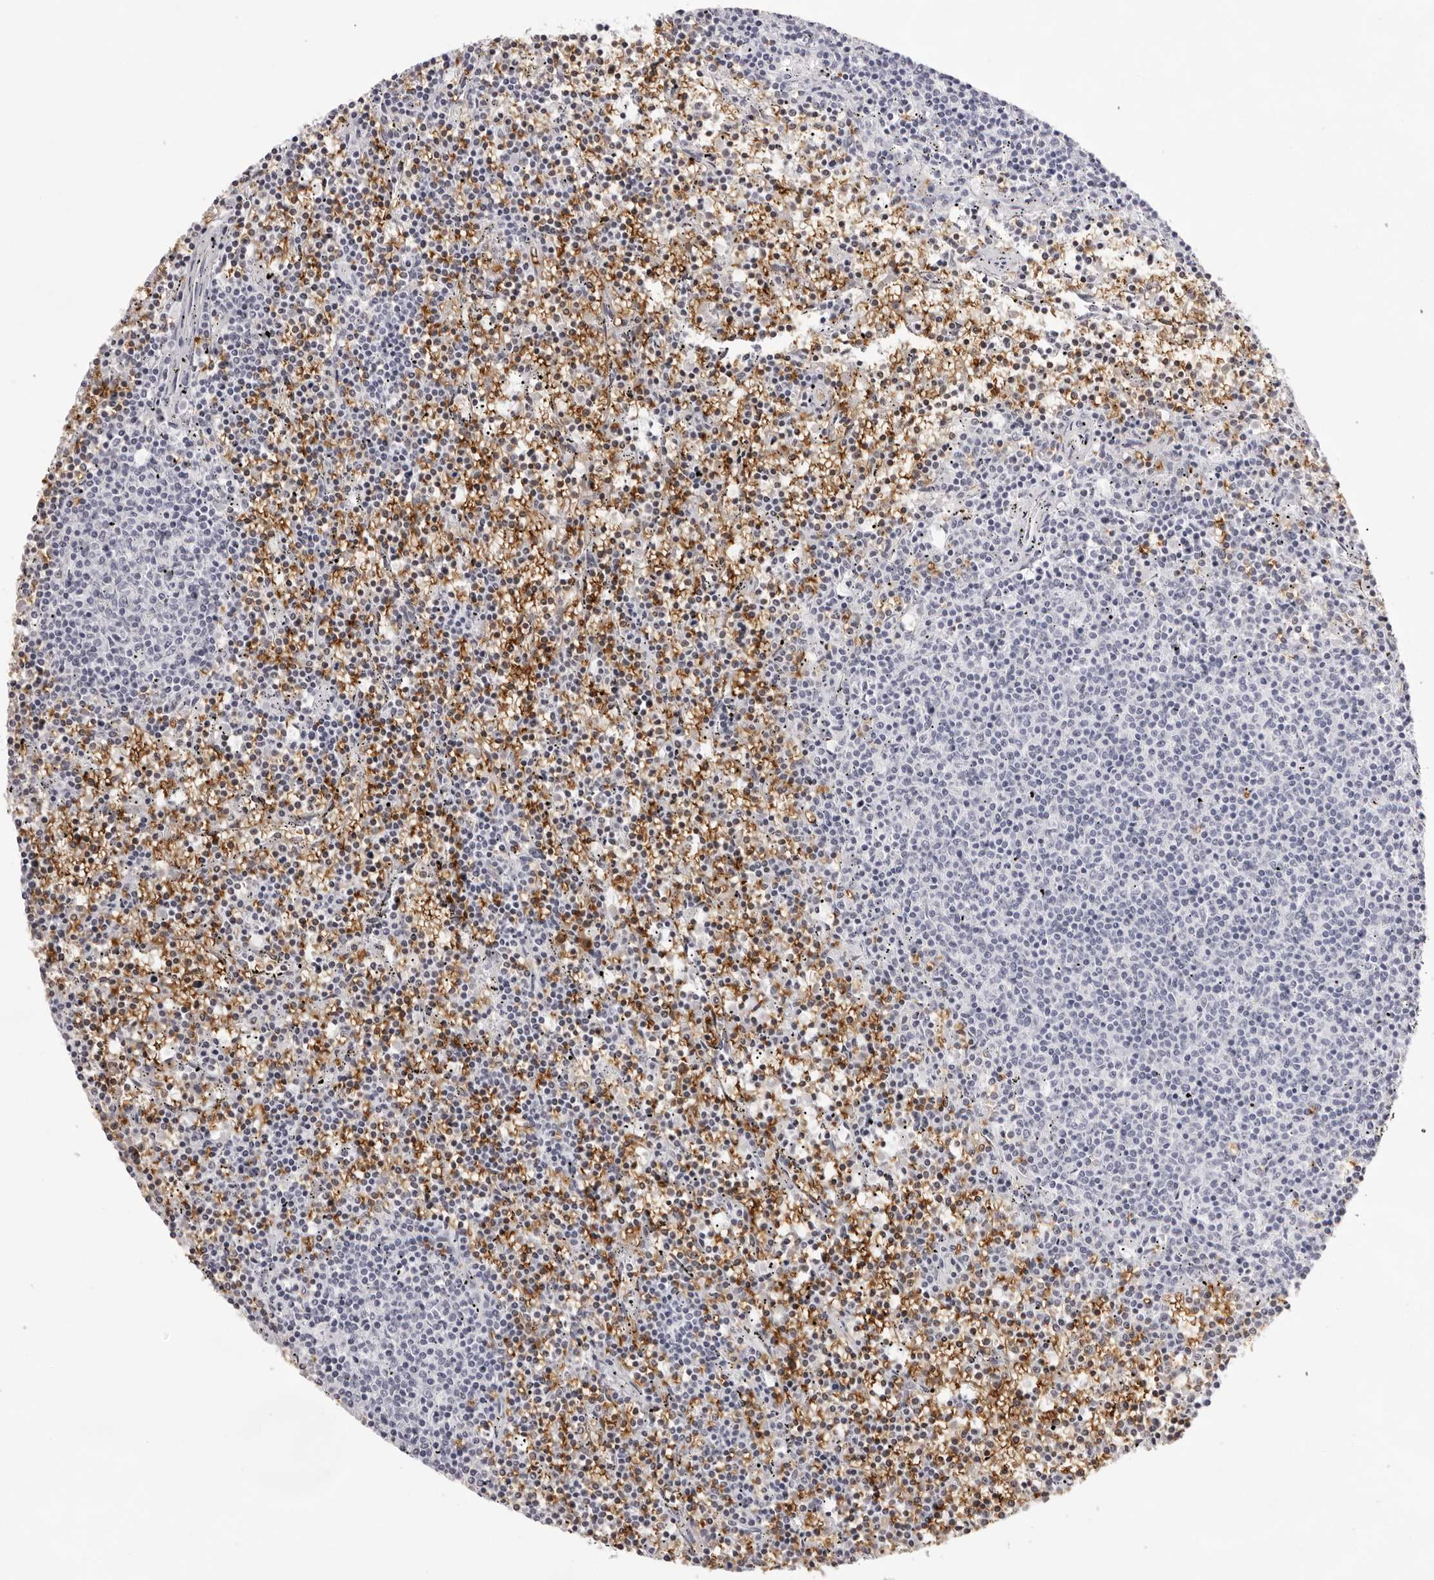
{"staining": {"intensity": "negative", "quantity": "none", "location": "none"}, "tissue": "lymphoma", "cell_type": "Tumor cells", "image_type": "cancer", "snomed": [{"axis": "morphology", "description": "Malignant lymphoma, non-Hodgkin's type, Low grade"}, {"axis": "topography", "description": "Spleen"}], "caption": "IHC of lymphoma reveals no expression in tumor cells.", "gene": "SPTA1", "patient": {"sex": "female", "age": 50}}